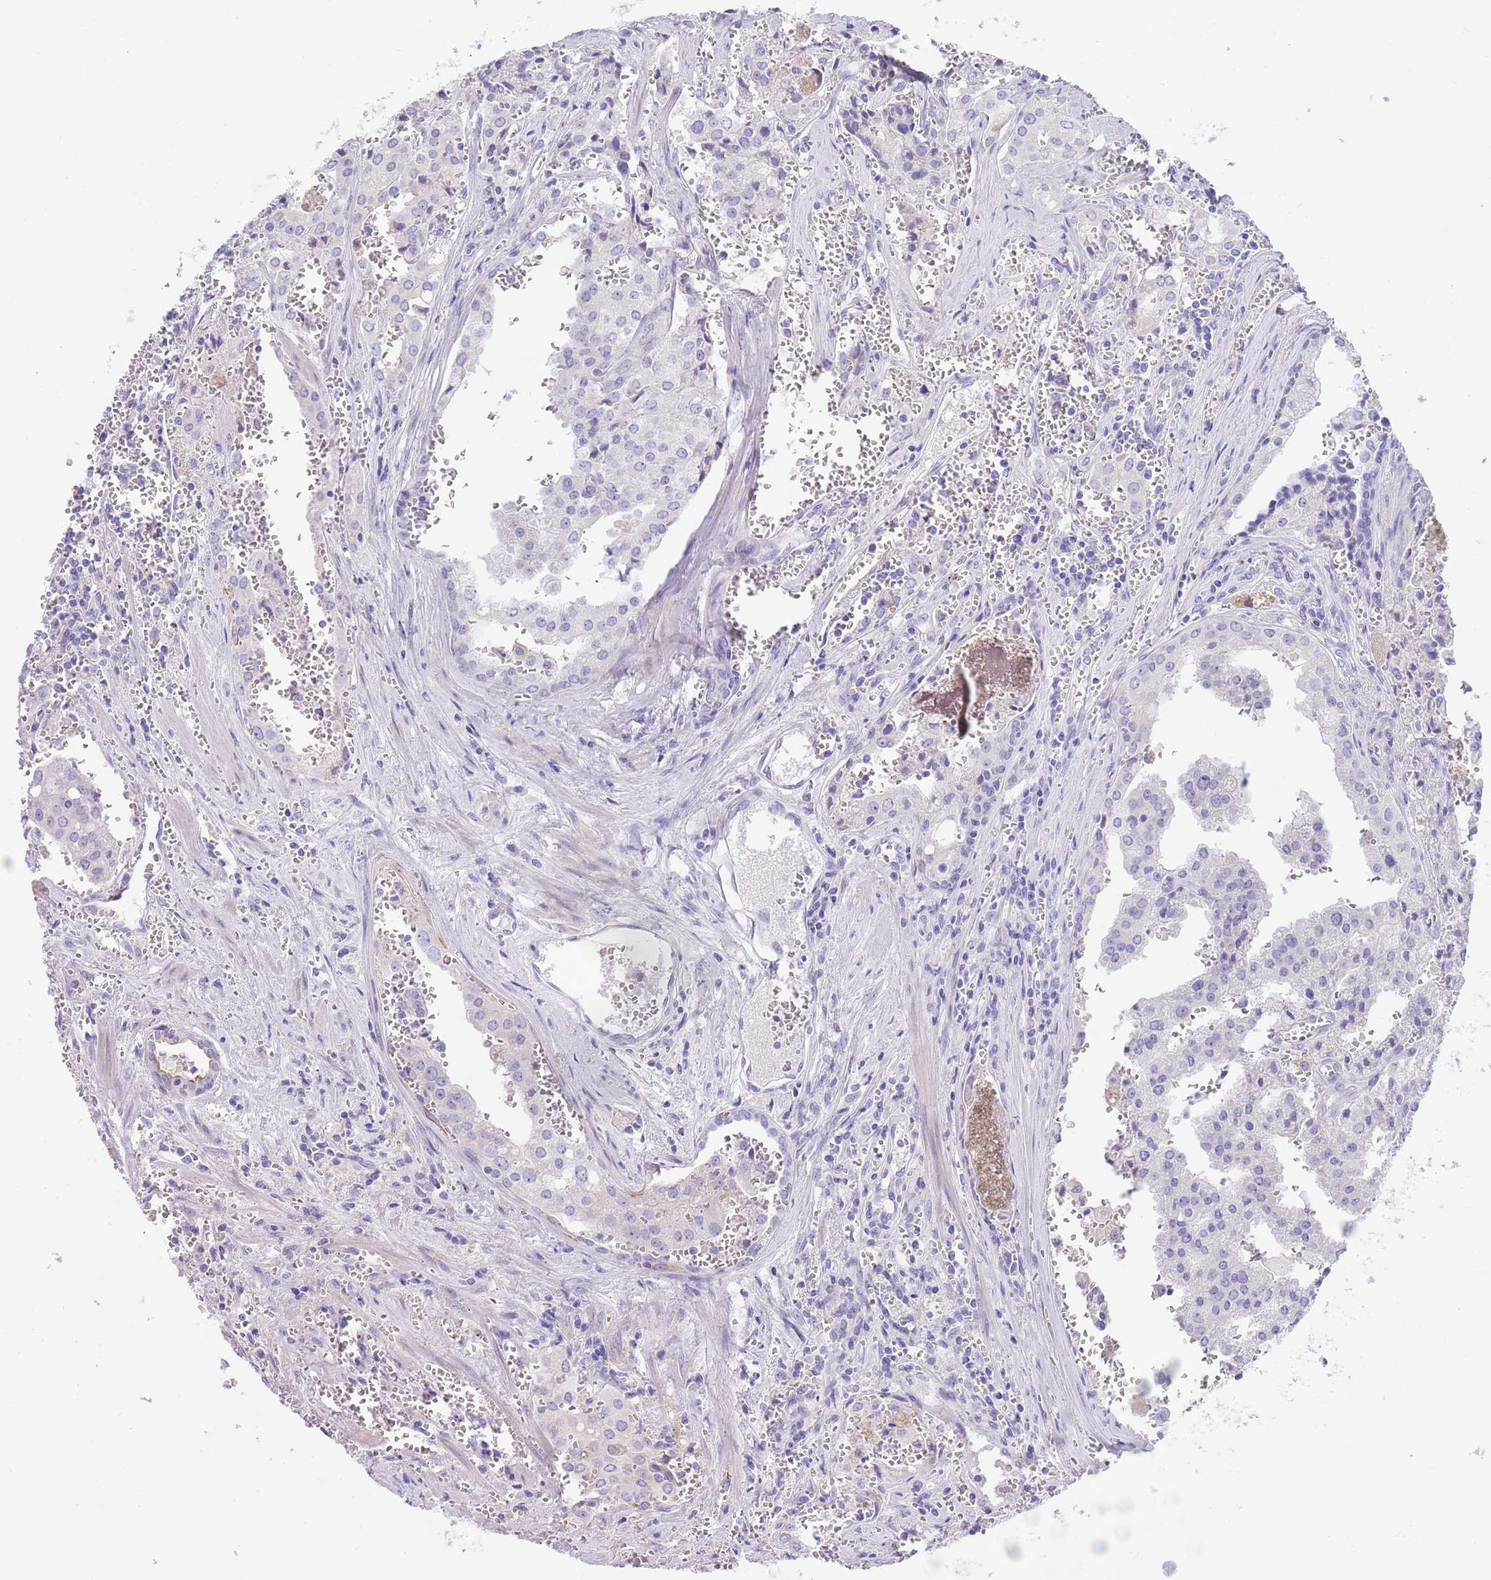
{"staining": {"intensity": "negative", "quantity": "none", "location": "none"}, "tissue": "prostate cancer", "cell_type": "Tumor cells", "image_type": "cancer", "snomed": [{"axis": "morphology", "description": "Adenocarcinoma, High grade"}, {"axis": "topography", "description": "Prostate"}], "caption": "High power microscopy micrograph of an immunohistochemistry image of prostate cancer, revealing no significant expression in tumor cells.", "gene": "CPXM2", "patient": {"sex": "male", "age": 68}}